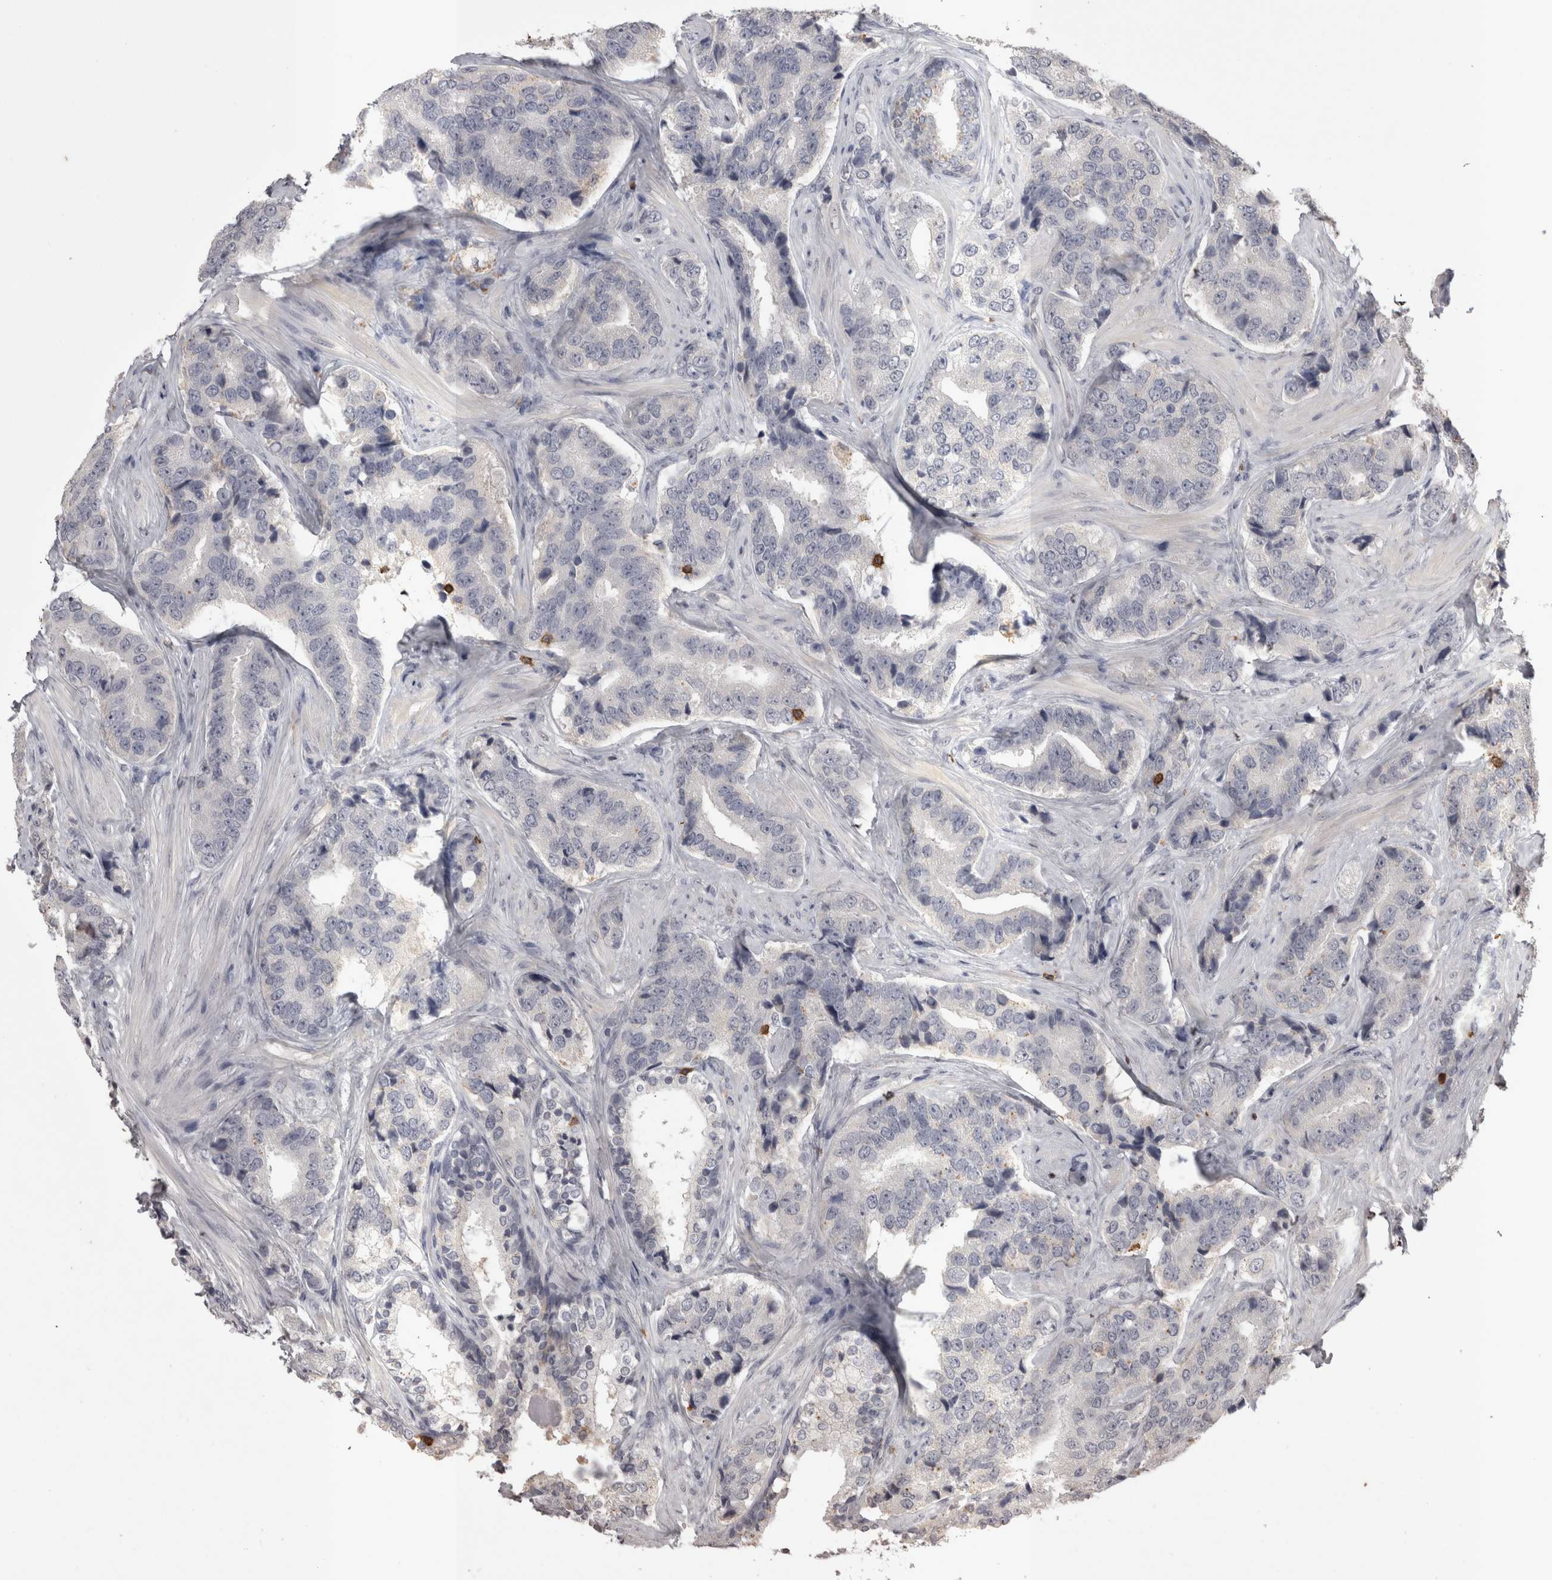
{"staining": {"intensity": "negative", "quantity": "none", "location": "none"}, "tissue": "prostate cancer", "cell_type": "Tumor cells", "image_type": "cancer", "snomed": [{"axis": "morphology", "description": "Adenocarcinoma, High grade"}, {"axis": "topography", "description": "Prostate"}], "caption": "Histopathology image shows no significant protein positivity in tumor cells of adenocarcinoma (high-grade) (prostate).", "gene": "SKAP1", "patient": {"sex": "male", "age": 60}}